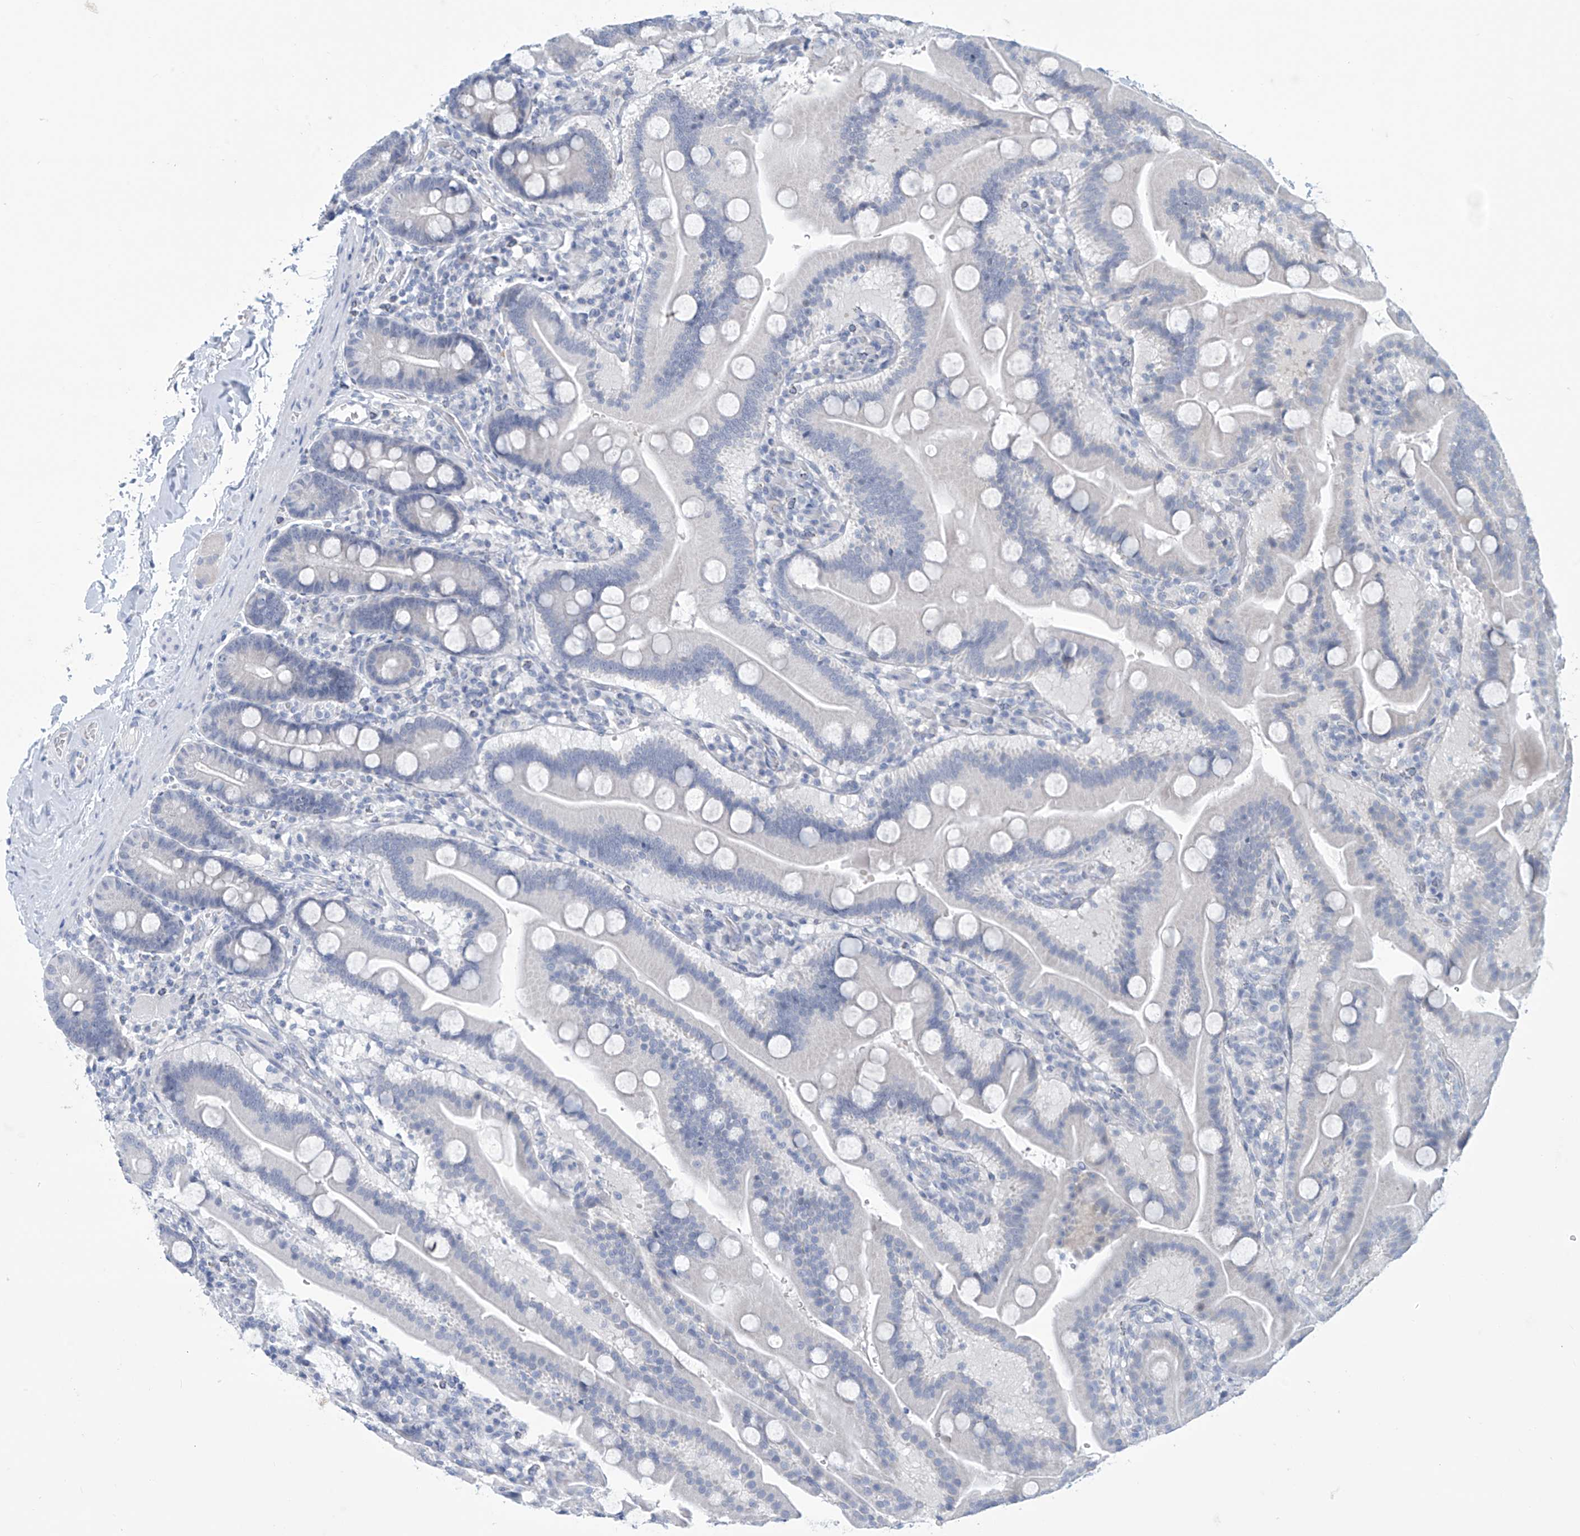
{"staining": {"intensity": "negative", "quantity": "none", "location": "none"}, "tissue": "duodenum", "cell_type": "Glandular cells", "image_type": "normal", "snomed": [{"axis": "morphology", "description": "Normal tissue, NOS"}, {"axis": "topography", "description": "Duodenum"}], "caption": "An IHC micrograph of unremarkable duodenum is shown. There is no staining in glandular cells of duodenum.", "gene": "SLC35A5", "patient": {"sex": "male", "age": 55}}